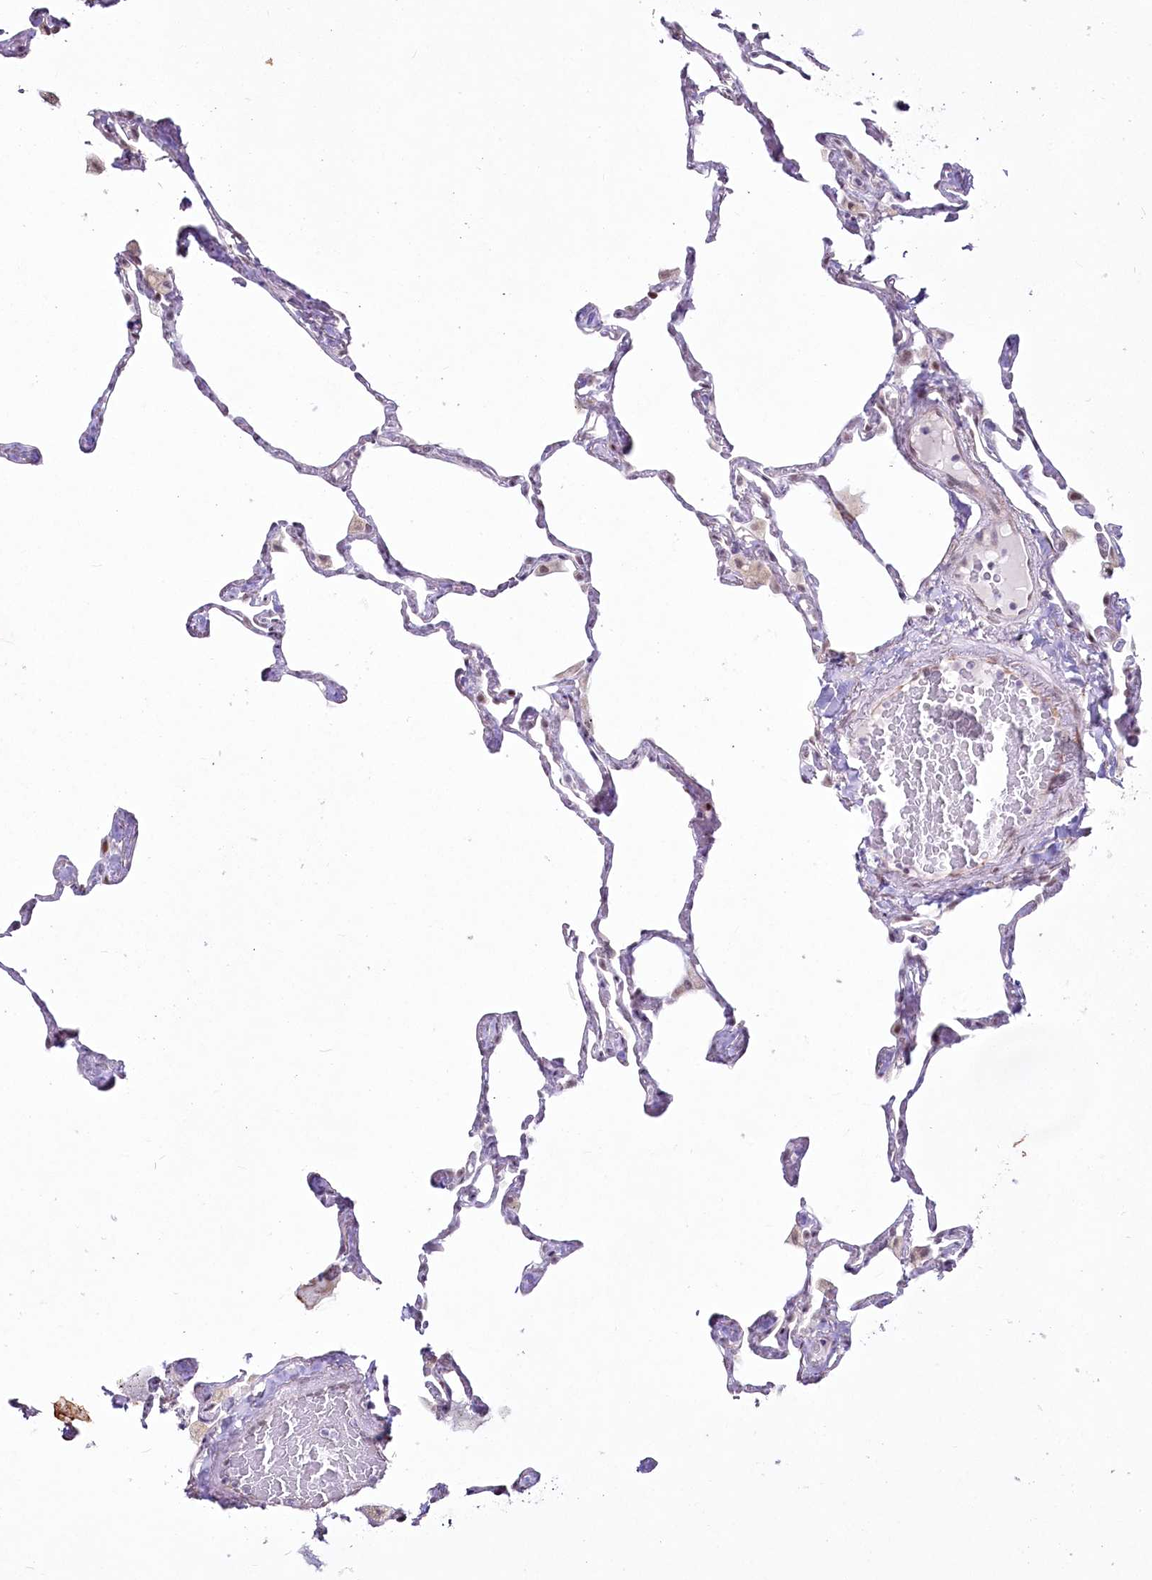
{"staining": {"intensity": "negative", "quantity": "none", "location": "none"}, "tissue": "lung", "cell_type": "Alveolar cells", "image_type": "normal", "snomed": [{"axis": "morphology", "description": "Normal tissue, NOS"}, {"axis": "topography", "description": "Lung"}], "caption": "Histopathology image shows no significant protein expression in alveolar cells of benign lung.", "gene": "YBX3", "patient": {"sex": "male", "age": 65}}